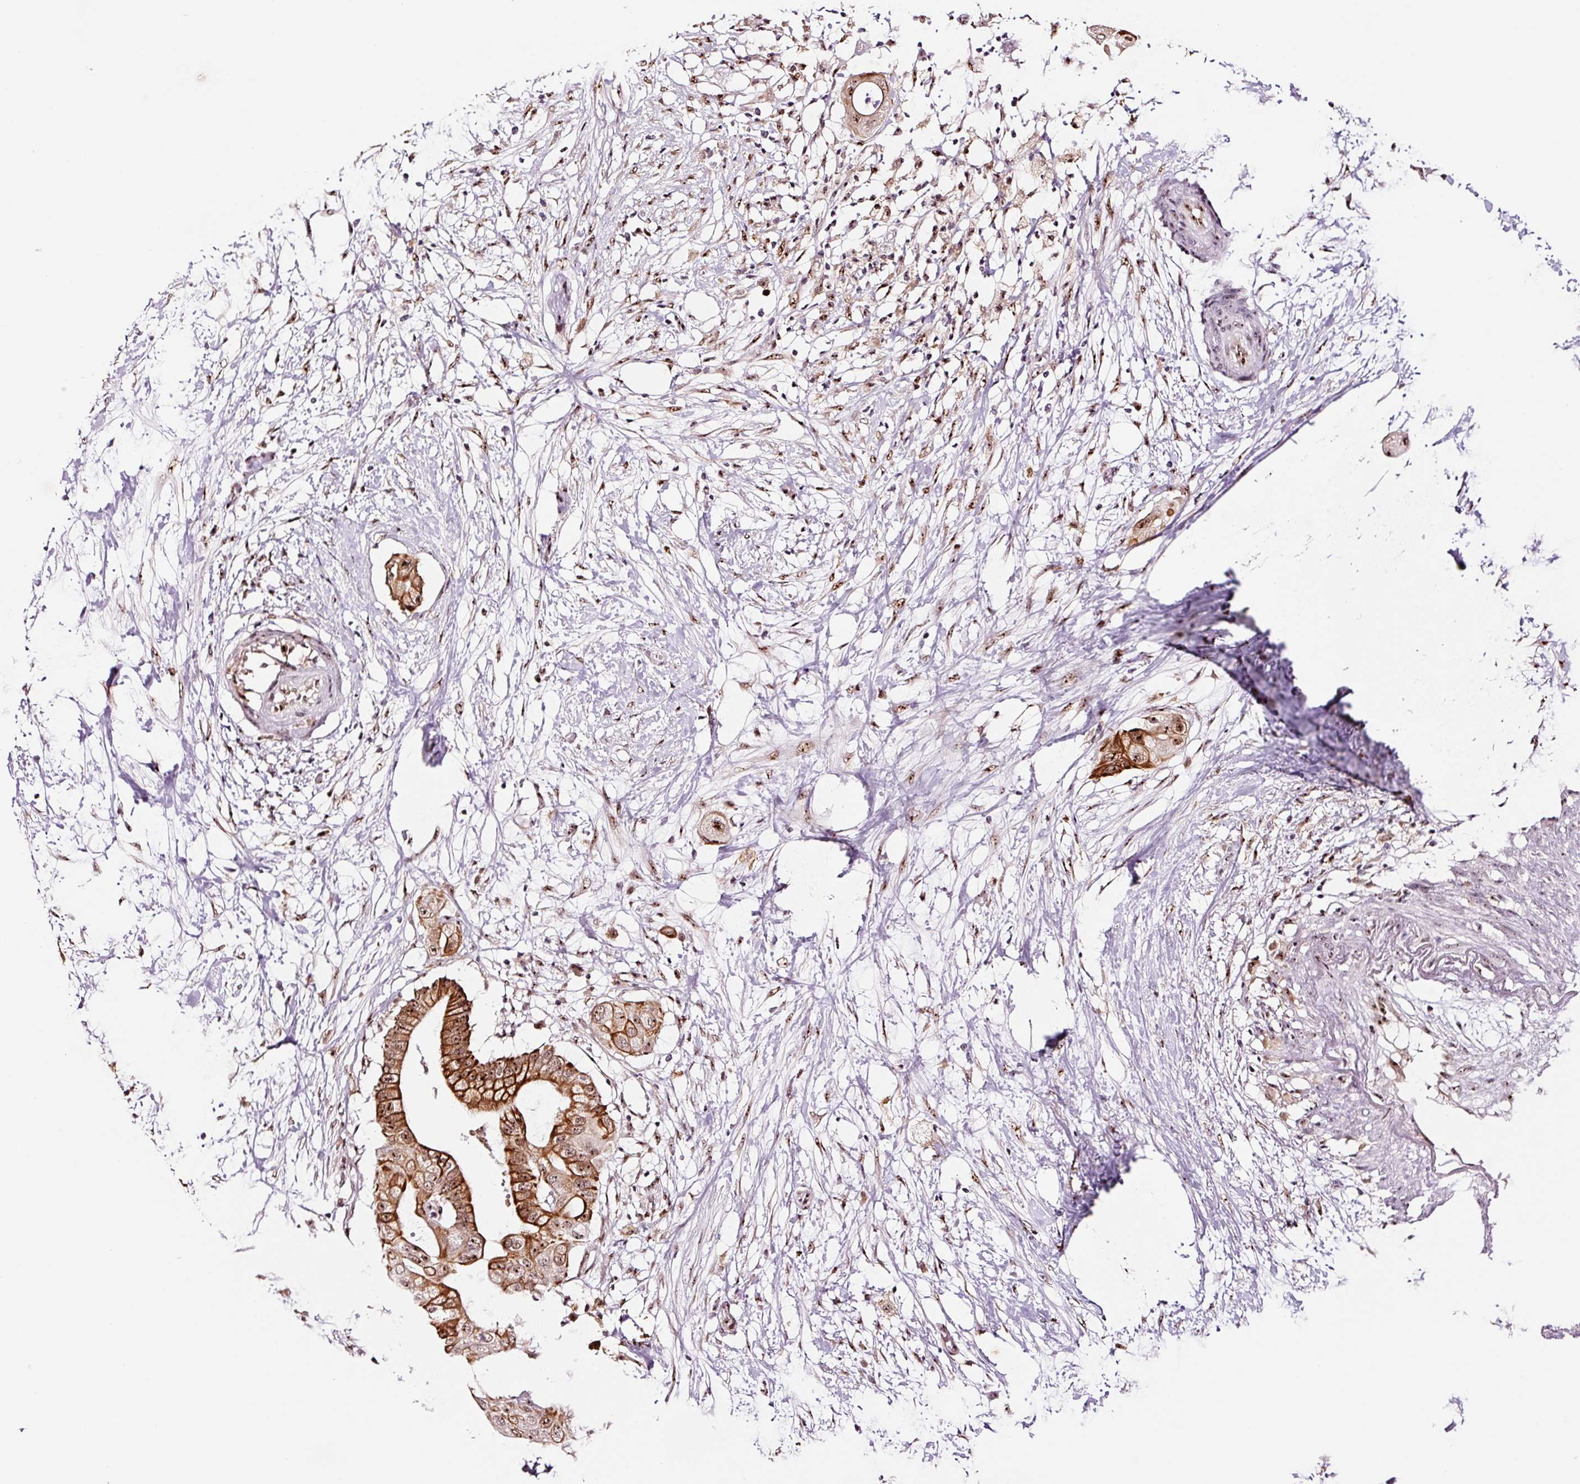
{"staining": {"intensity": "strong", "quantity": ">75%", "location": "cytoplasmic/membranous,nuclear"}, "tissue": "pancreatic cancer", "cell_type": "Tumor cells", "image_type": "cancer", "snomed": [{"axis": "morphology", "description": "Adenocarcinoma, NOS"}, {"axis": "topography", "description": "Pancreas"}], "caption": "DAB immunohistochemical staining of pancreatic cancer exhibits strong cytoplasmic/membranous and nuclear protein positivity in approximately >75% of tumor cells. (DAB = brown stain, brightfield microscopy at high magnification).", "gene": "GNL3", "patient": {"sex": "male", "age": 68}}